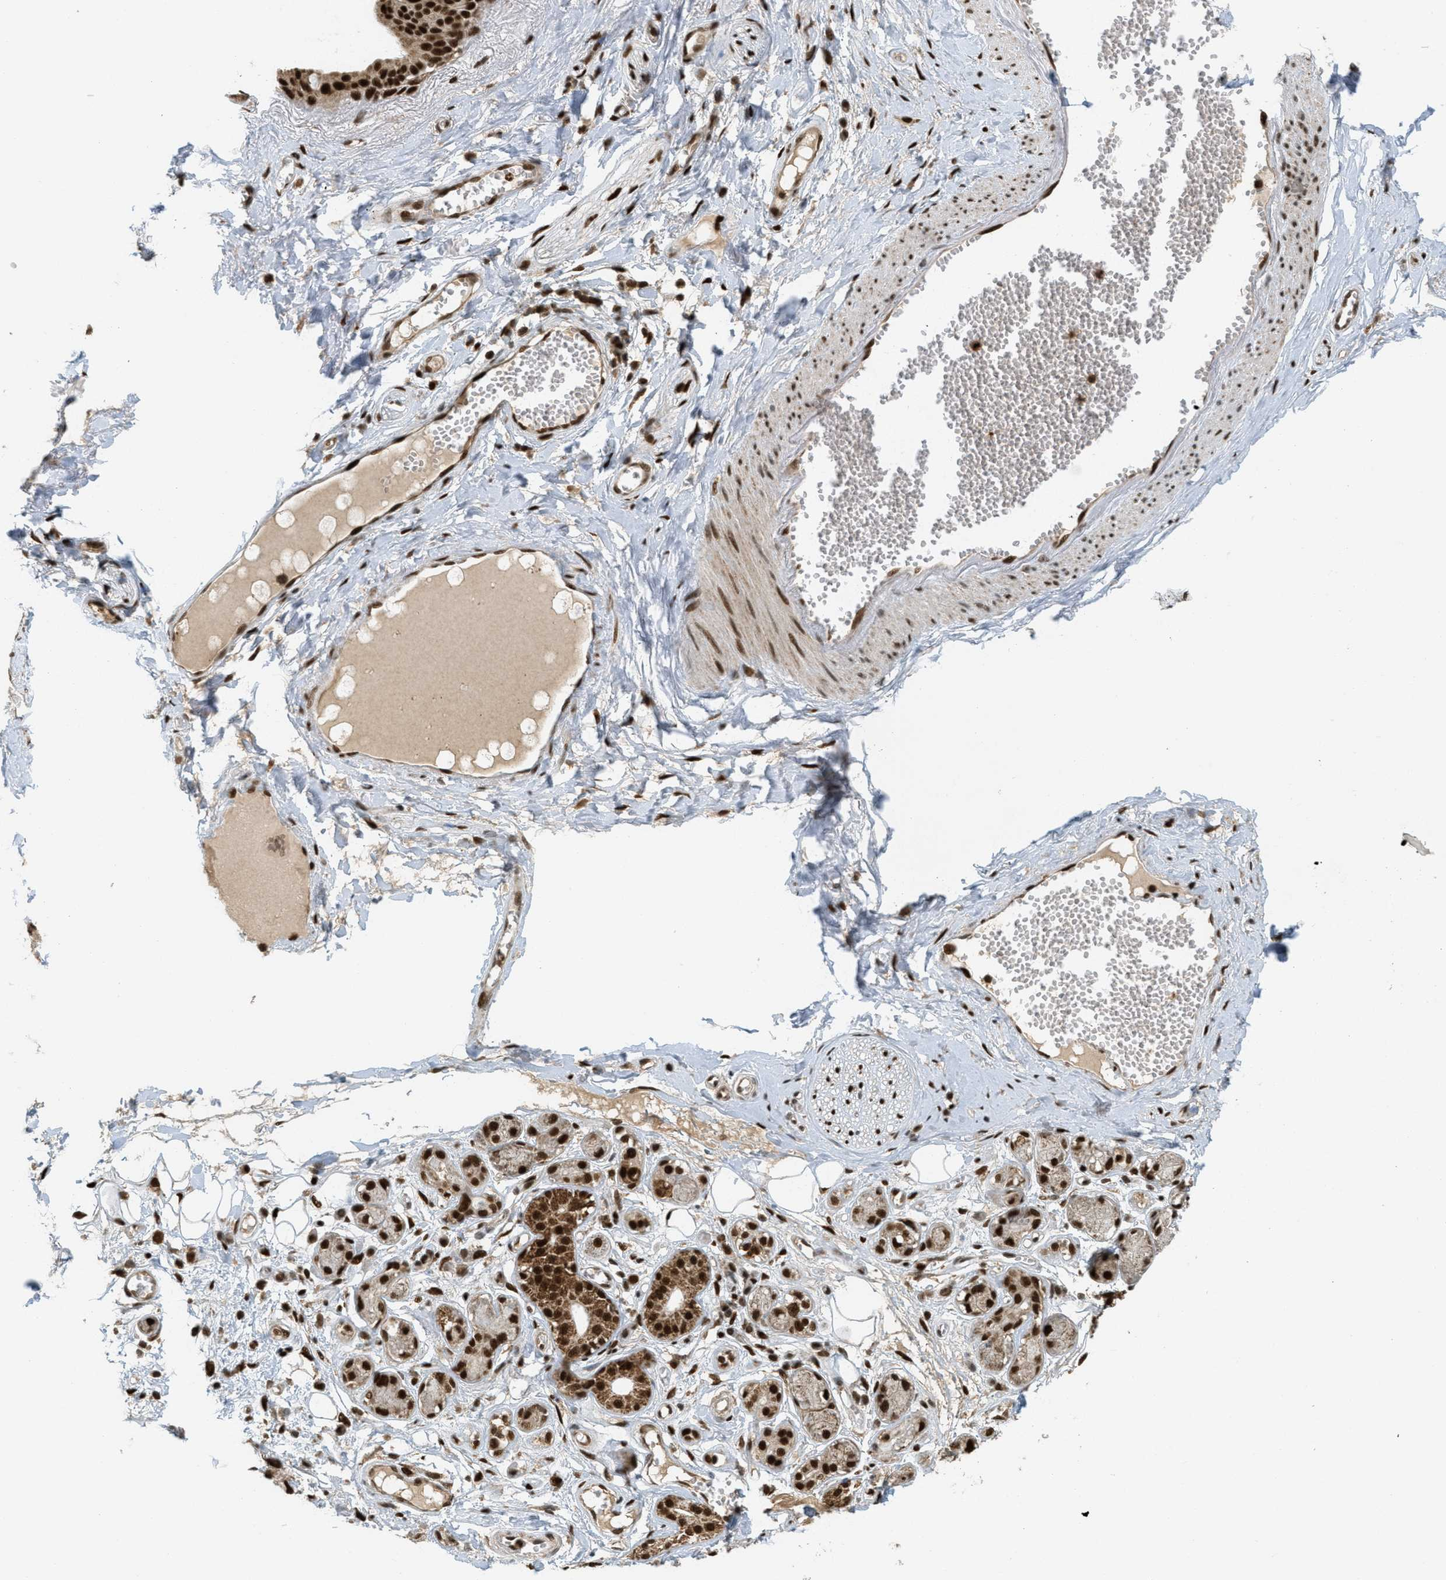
{"staining": {"intensity": "strong", "quantity": ">75%", "location": "cytoplasmic/membranous,nuclear"}, "tissue": "adipose tissue", "cell_type": "Adipocytes", "image_type": "normal", "snomed": [{"axis": "morphology", "description": "Normal tissue, NOS"}, {"axis": "morphology", "description": "Inflammation, NOS"}, {"axis": "topography", "description": "Salivary gland"}, {"axis": "topography", "description": "Peripheral nerve tissue"}], "caption": "Immunohistochemistry (IHC) (DAB) staining of benign human adipose tissue demonstrates strong cytoplasmic/membranous,nuclear protein expression in about >75% of adipocytes.", "gene": "TLK1", "patient": {"sex": "female", "age": 75}}